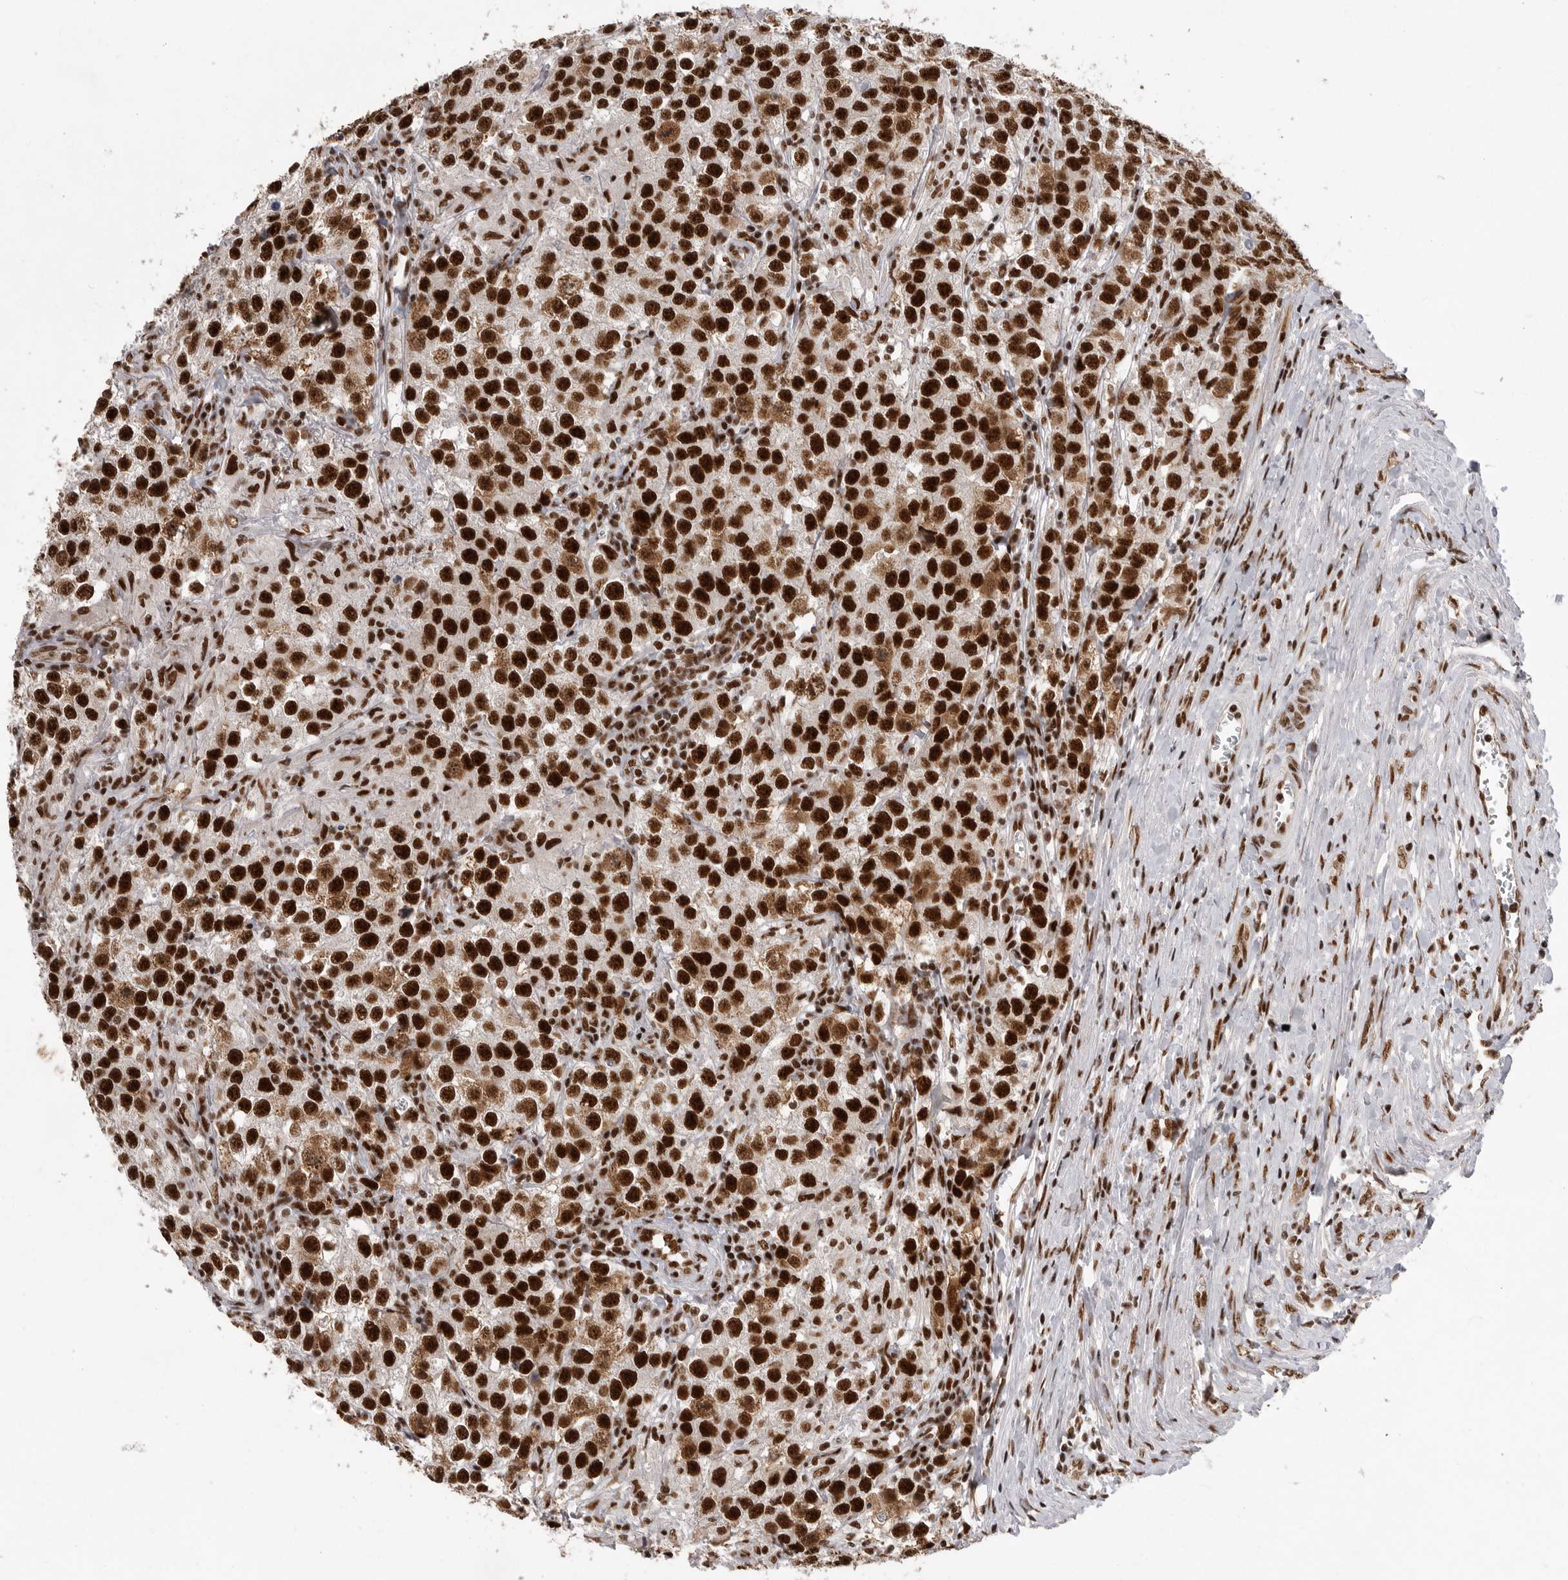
{"staining": {"intensity": "strong", "quantity": ">75%", "location": "nuclear"}, "tissue": "testis cancer", "cell_type": "Tumor cells", "image_type": "cancer", "snomed": [{"axis": "morphology", "description": "Seminoma, NOS"}, {"axis": "morphology", "description": "Carcinoma, Embryonal, NOS"}, {"axis": "topography", "description": "Testis"}], "caption": "Immunohistochemistry (IHC) (DAB) staining of human testis cancer (seminoma) shows strong nuclear protein staining in about >75% of tumor cells.", "gene": "PPP1R8", "patient": {"sex": "male", "age": 43}}